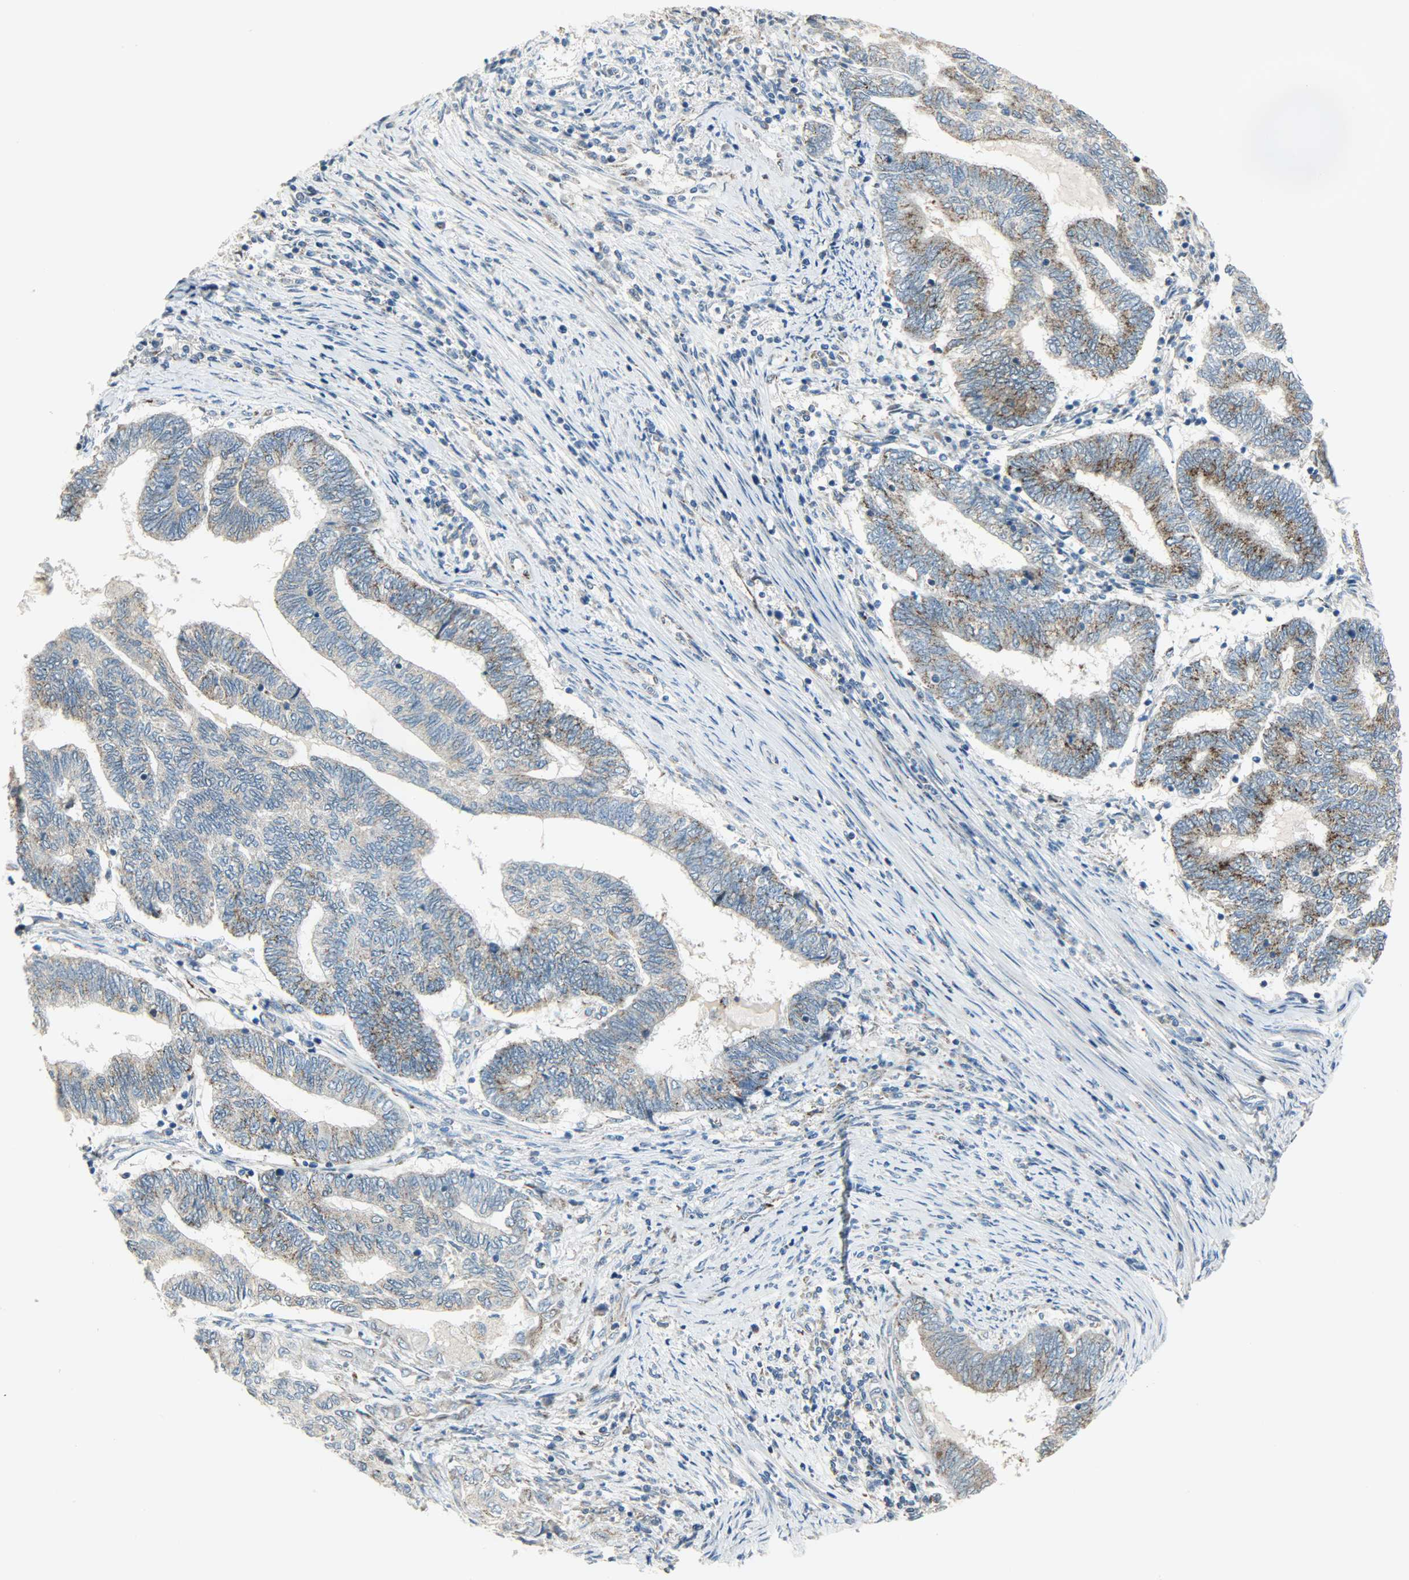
{"staining": {"intensity": "moderate", "quantity": "25%-75%", "location": "cytoplasmic/membranous"}, "tissue": "endometrial cancer", "cell_type": "Tumor cells", "image_type": "cancer", "snomed": [{"axis": "morphology", "description": "Adenocarcinoma, NOS"}, {"axis": "topography", "description": "Uterus"}, {"axis": "topography", "description": "Endometrium"}], "caption": "Adenocarcinoma (endometrial) stained for a protein exhibits moderate cytoplasmic/membranous positivity in tumor cells. Nuclei are stained in blue.", "gene": "PPP1R1B", "patient": {"sex": "female", "age": 70}}